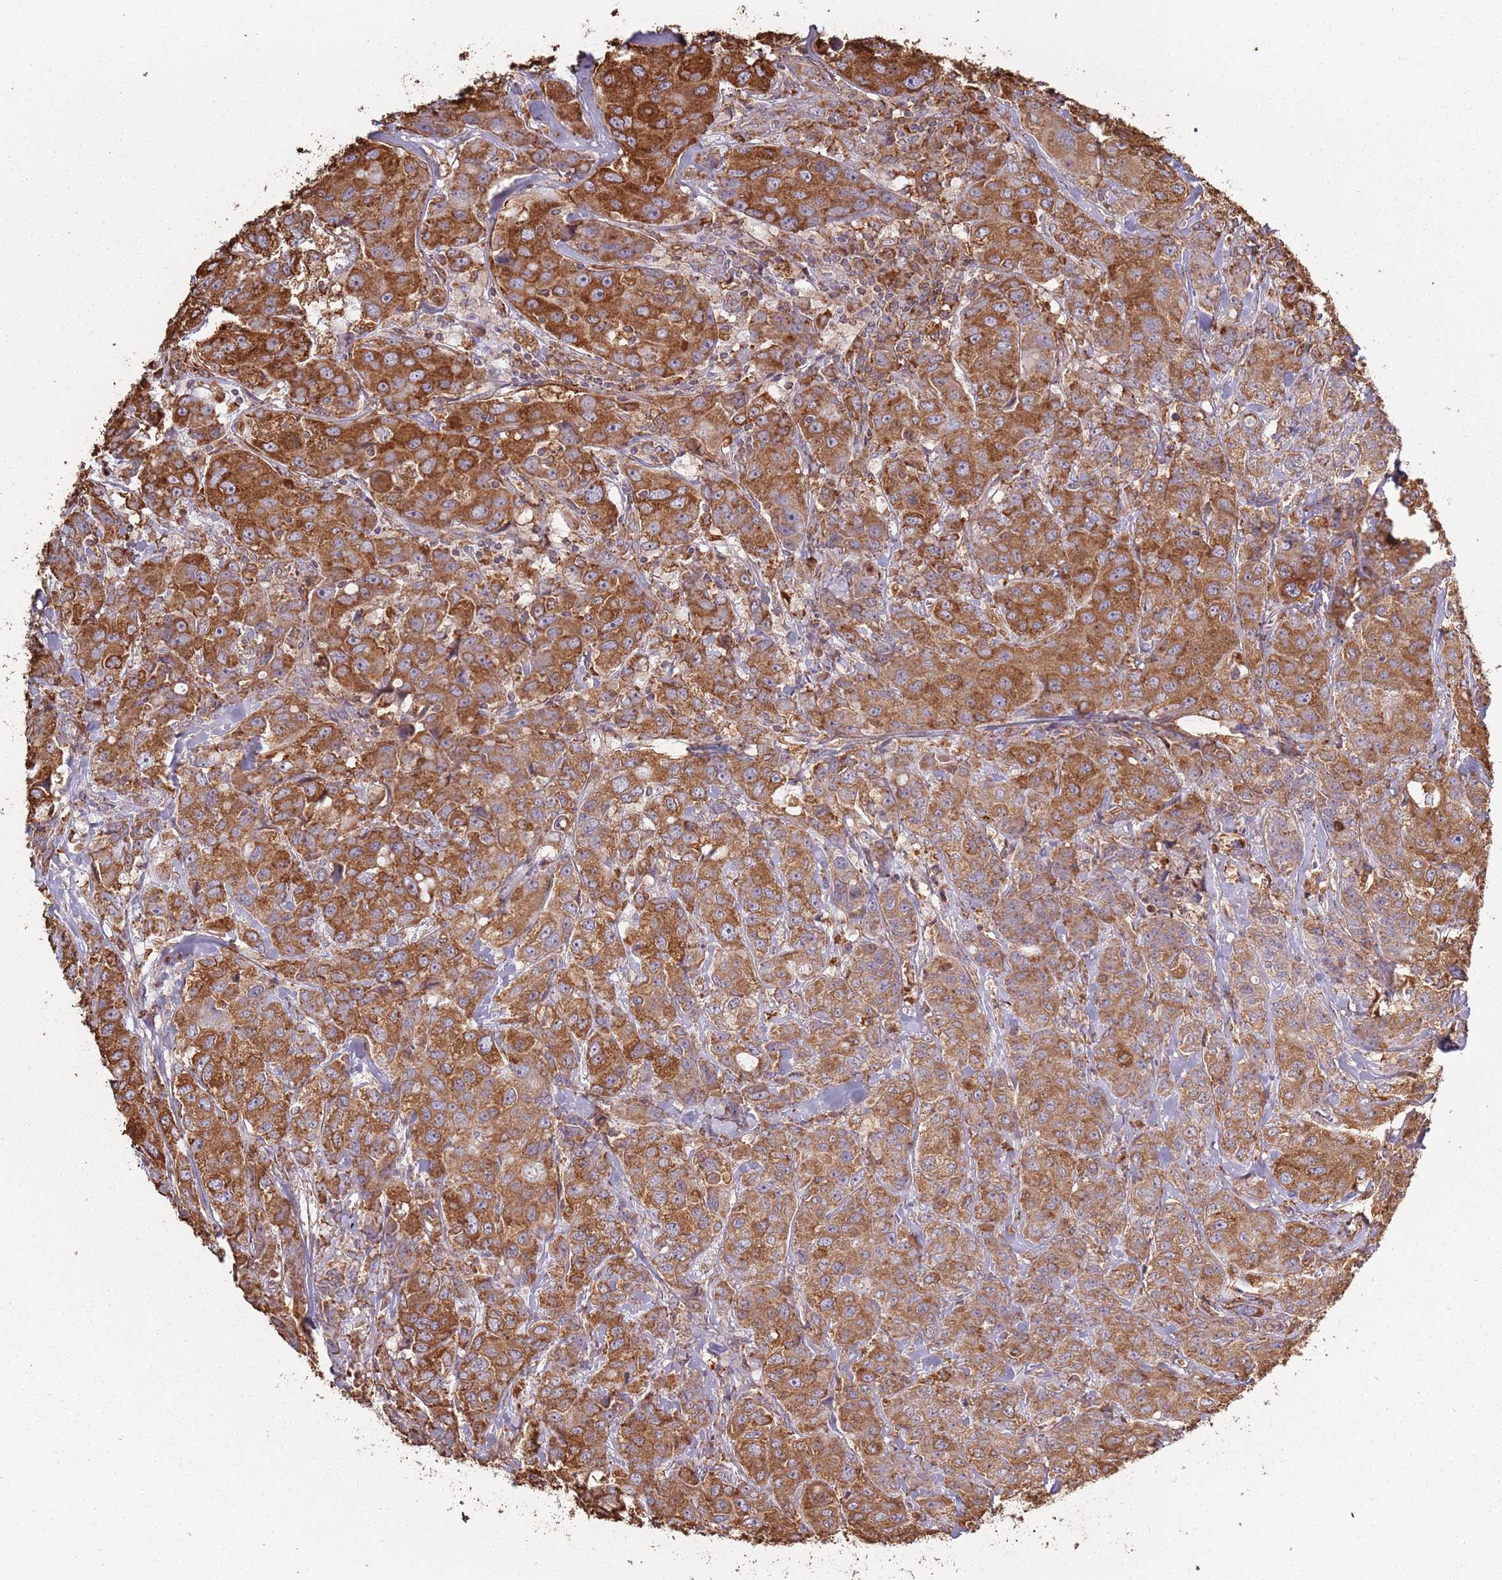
{"staining": {"intensity": "strong", "quantity": ">75%", "location": "cytoplasmic/membranous"}, "tissue": "breast cancer", "cell_type": "Tumor cells", "image_type": "cancer", "snomed": [{"axis": "morphology", "description": "Duct carcinoma"}, {"axis": "topography", "description": "Breast"}], "caption": "Breast cancer (infiltrating ductal carcinoma) was stained to show a protein in brown. There is high levels of strong cytoplasmic/membranous expression in about >75% of tumor cells.", "gene": "ATOSB", "patient": {"sex": "female", "age": 43}}